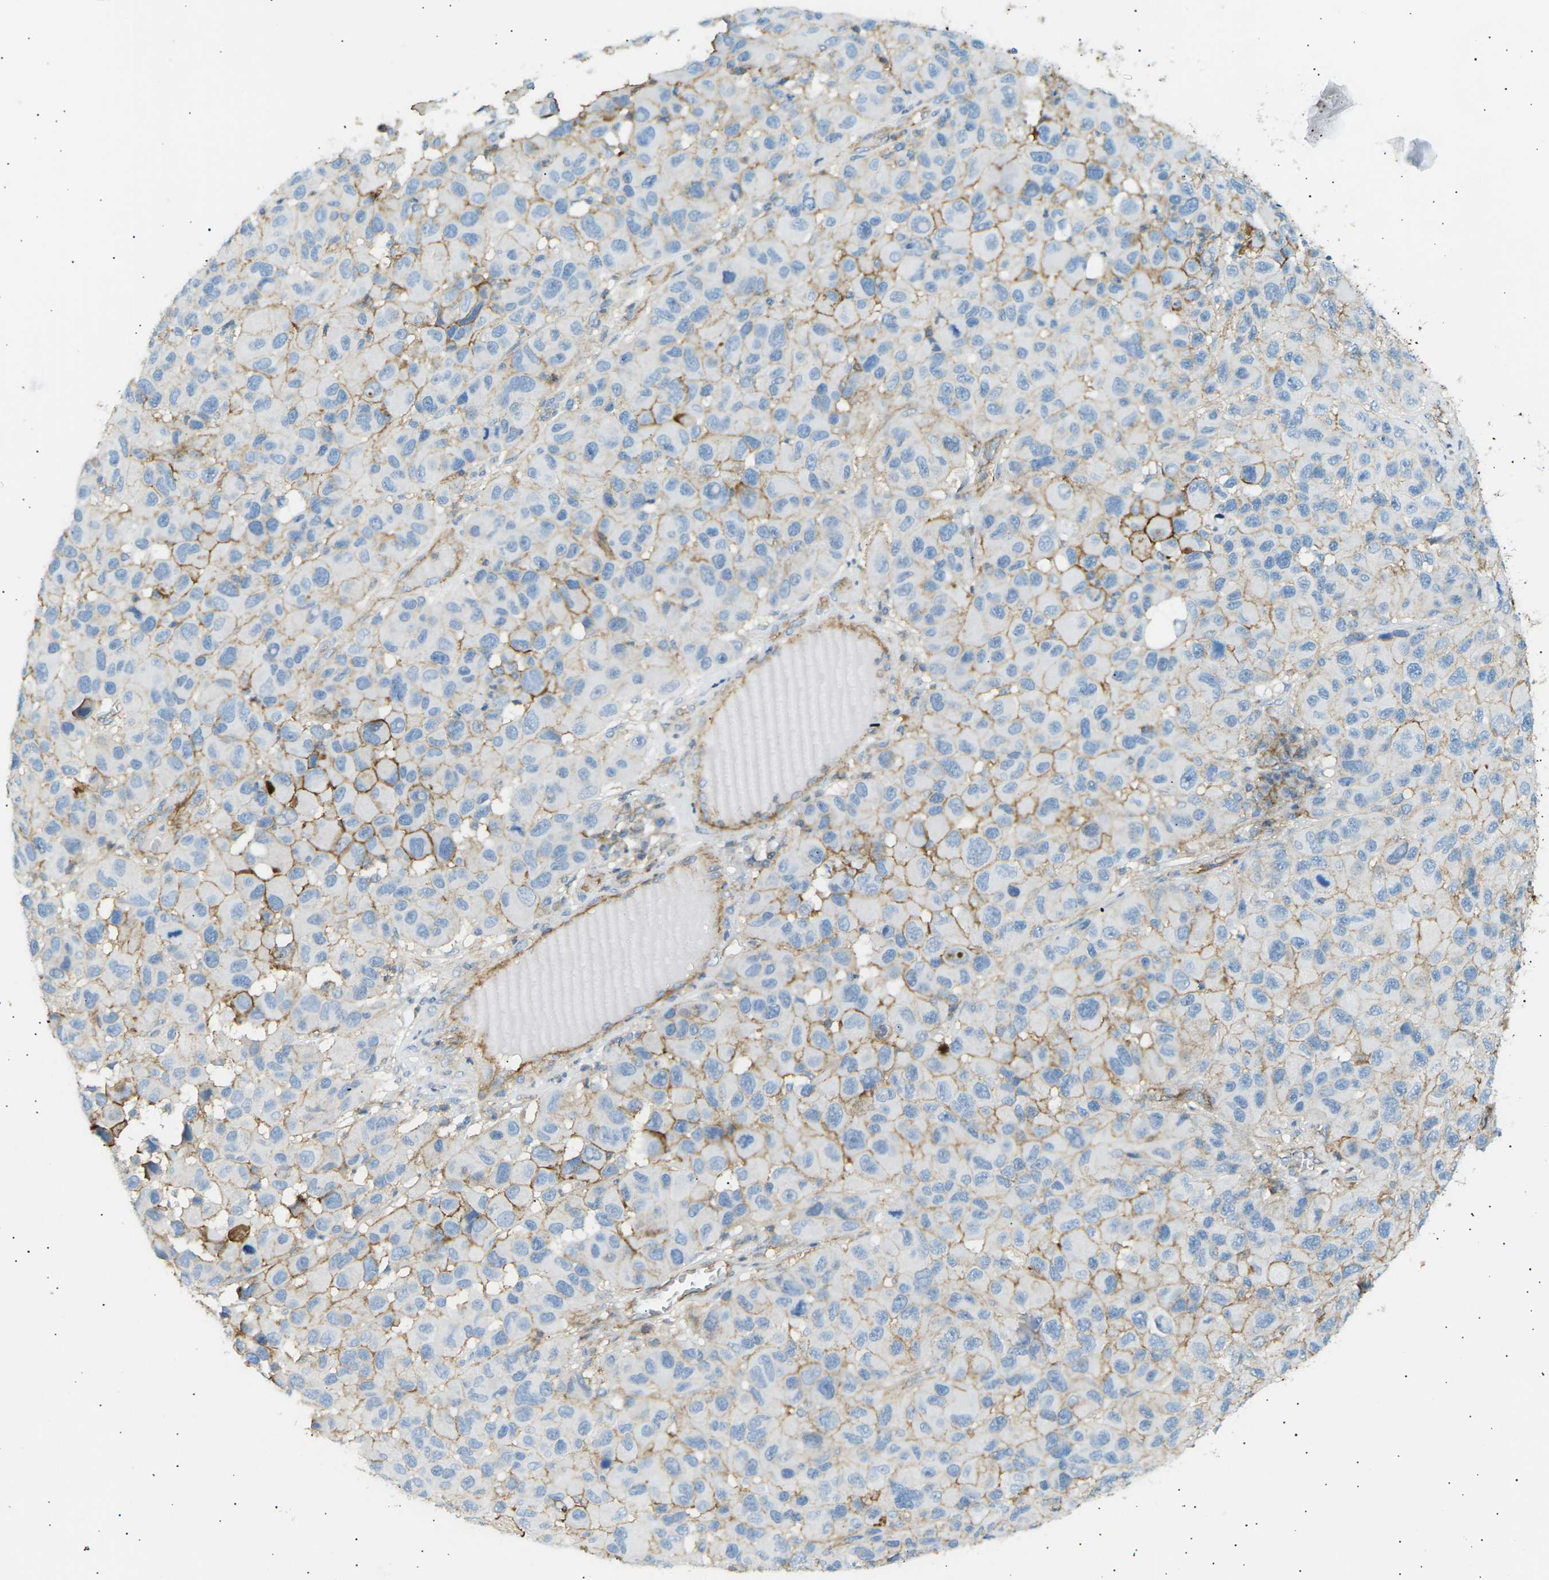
{"staining": {"intensity": "moderate", "quantity": "25%-75%", "location": "cytoplasmic/membranous"}, "tissue": "melanoma", "cell_type": "Tumor cells", "image_type": "cancer", "snomed": [{"axis": "morphology", "description": "Malignant melanoma, NOS"}, {"axis": "topography", "description": "Skin"}], "caption": "Tumor cells display moderate cytoplasmic/membranous staining in approximately 25%-75% of cells in melanoma.", "gene": "ATP2B4", "patient": {"sex": "male", "age": 53}}